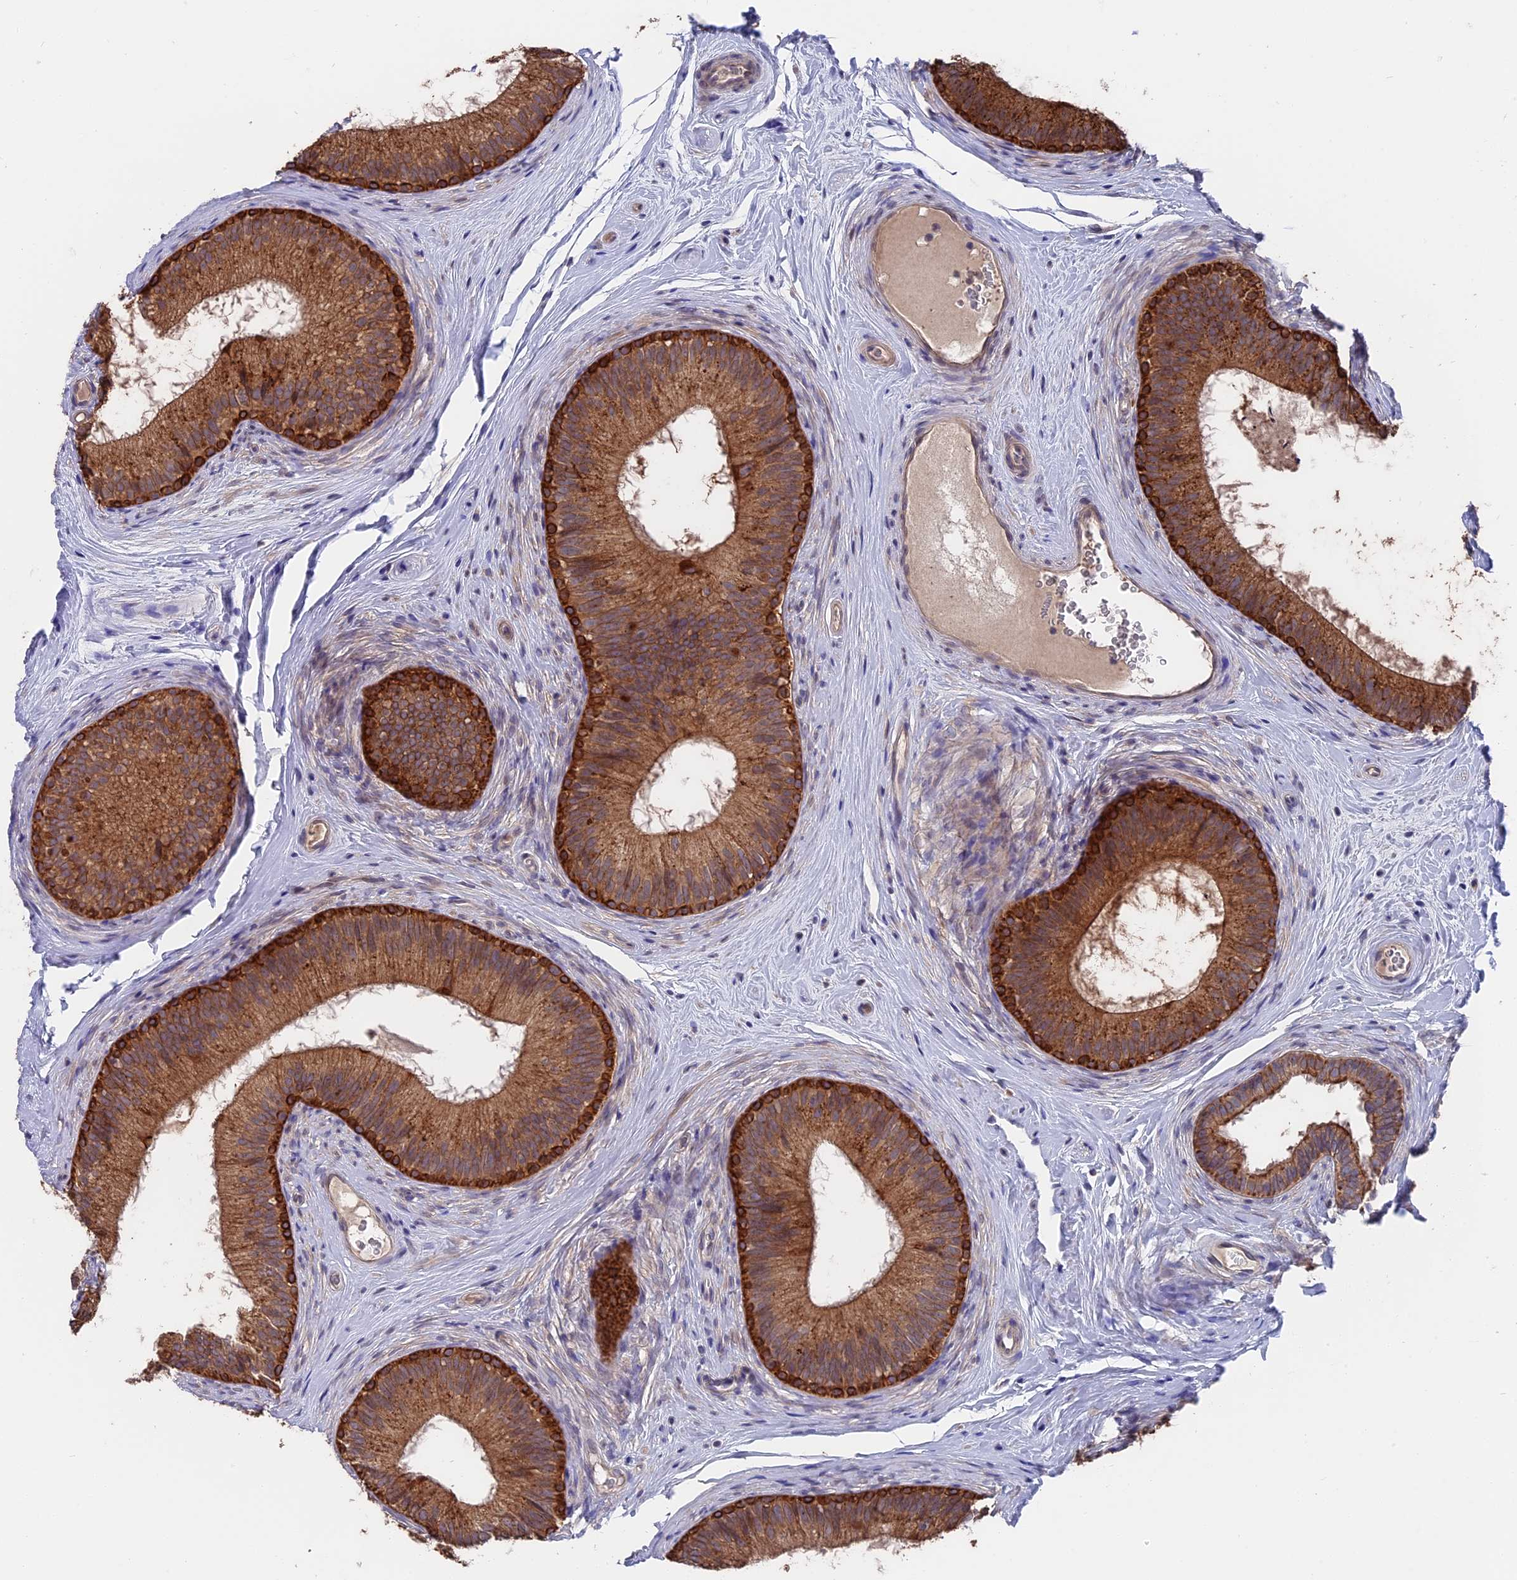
{"staining": {"intensity": "strong", "quantity": ">75%", "location": "cytoplasmic/membranous"}, "tissue": "epididymis", "cell_type": "Glandular cells", "image_type": "normal", "snomed": [{"axis": "morphology", "description": "Normal tissue, NOS"}, {"axis": "topography", "description": "Epididymis"}], "caption": "A micrograph of human epididymis stained for a protein reveals strong cytoplasmic/membranous brown staining in glandular cells. The protein is shown in brown color, while the nuclei are stained blue.", "gene": "ZCCHC2", "patient": {"sex": "male", "age": 33}}